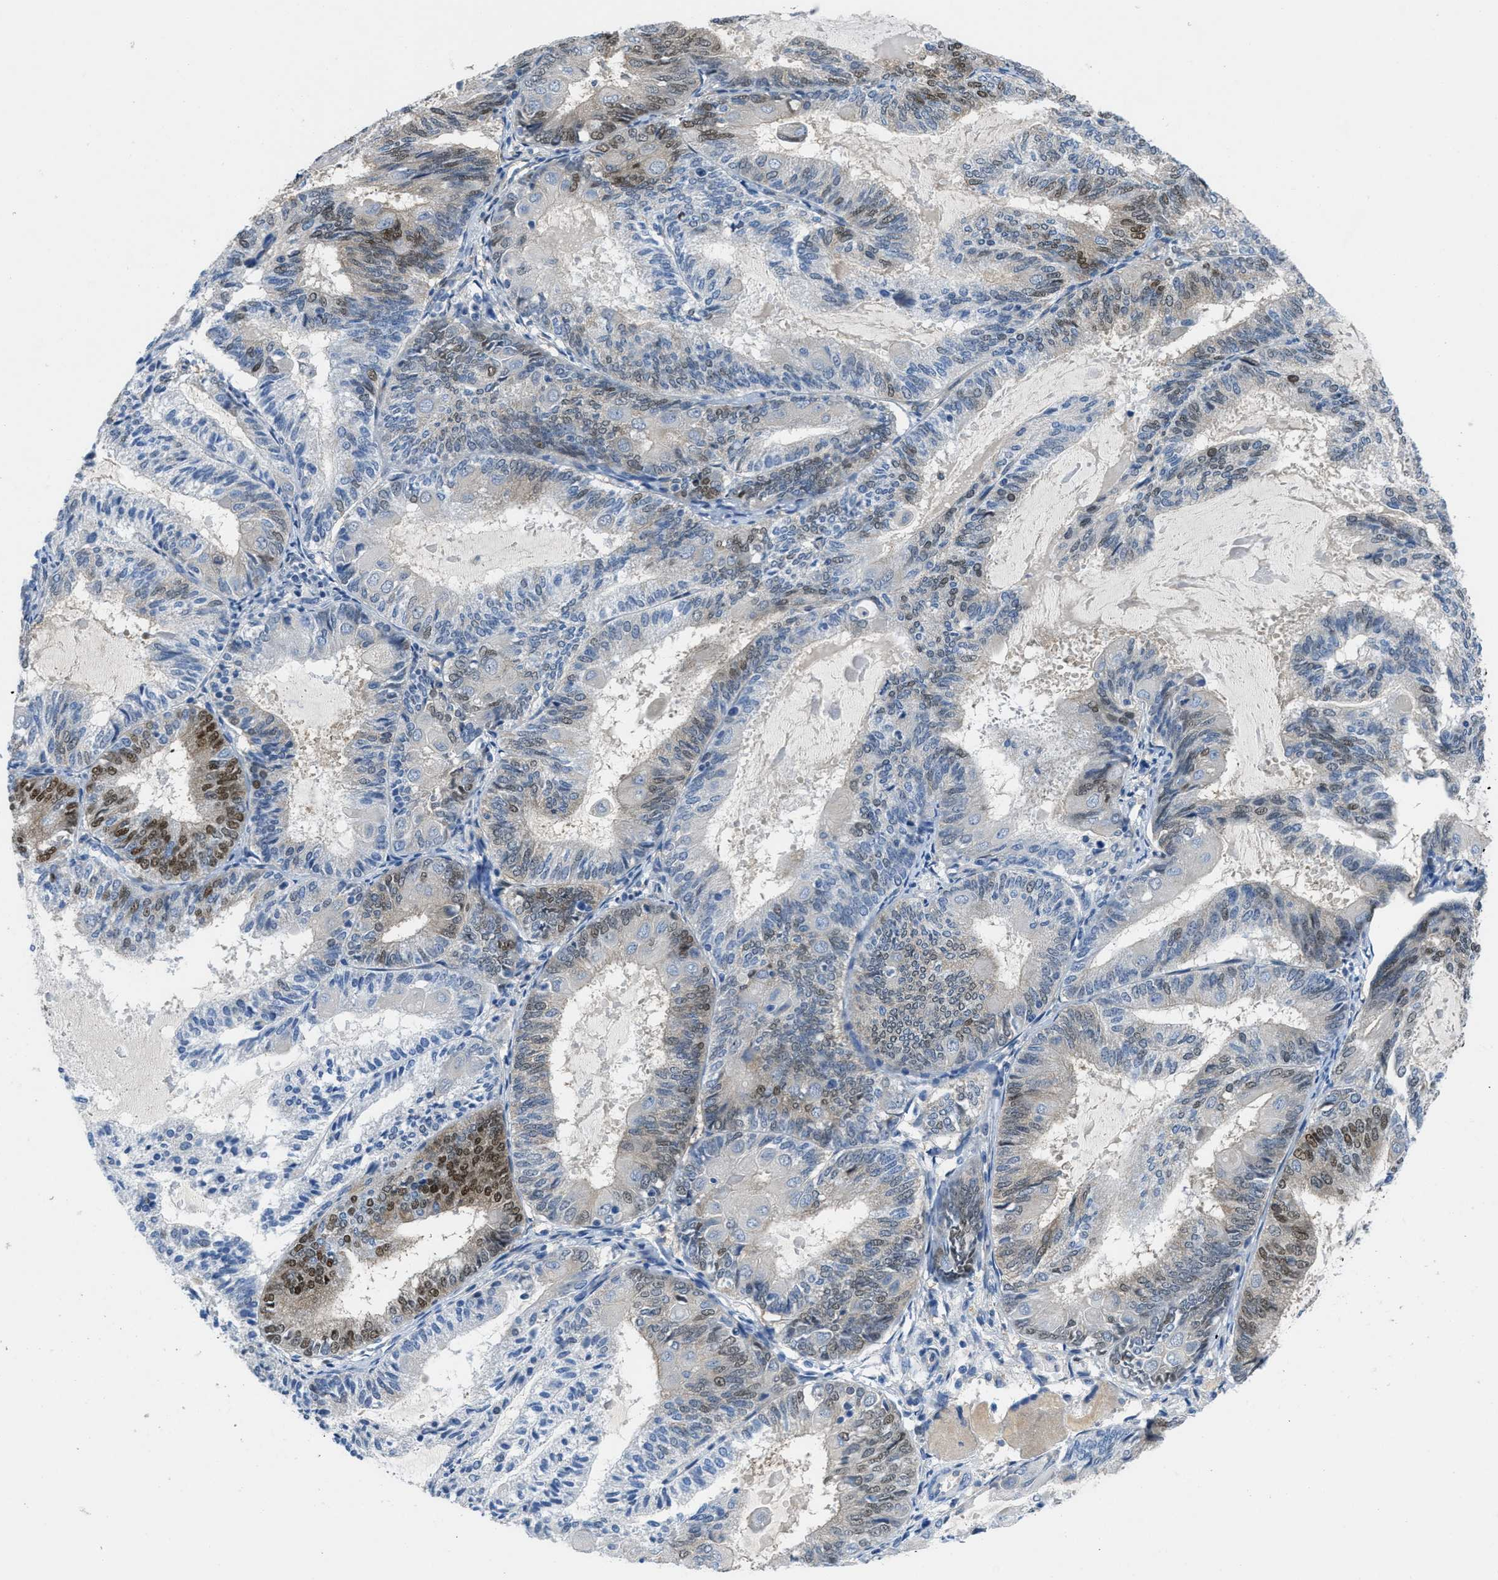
{"staining": {"intensity": "strong", "quantity": "25%-75%", "location": "nuclear"}, "tissue": "endometrial cancer", "cell_type": "Tumor cells", "image_type": "cancer", "snomed": [{"axis": "morphology", "description": "Adenocarcinoma, NOS"}, {"axis": "topography", "description": "Endometrium"}], "caption": "A high amount of strong nuclear staining is appreciated in approximately 25%-75% of tumor cells in endometrial cancer tissue.", "gene": "PGR", "patient": {"sex": "female", "age": 81}}